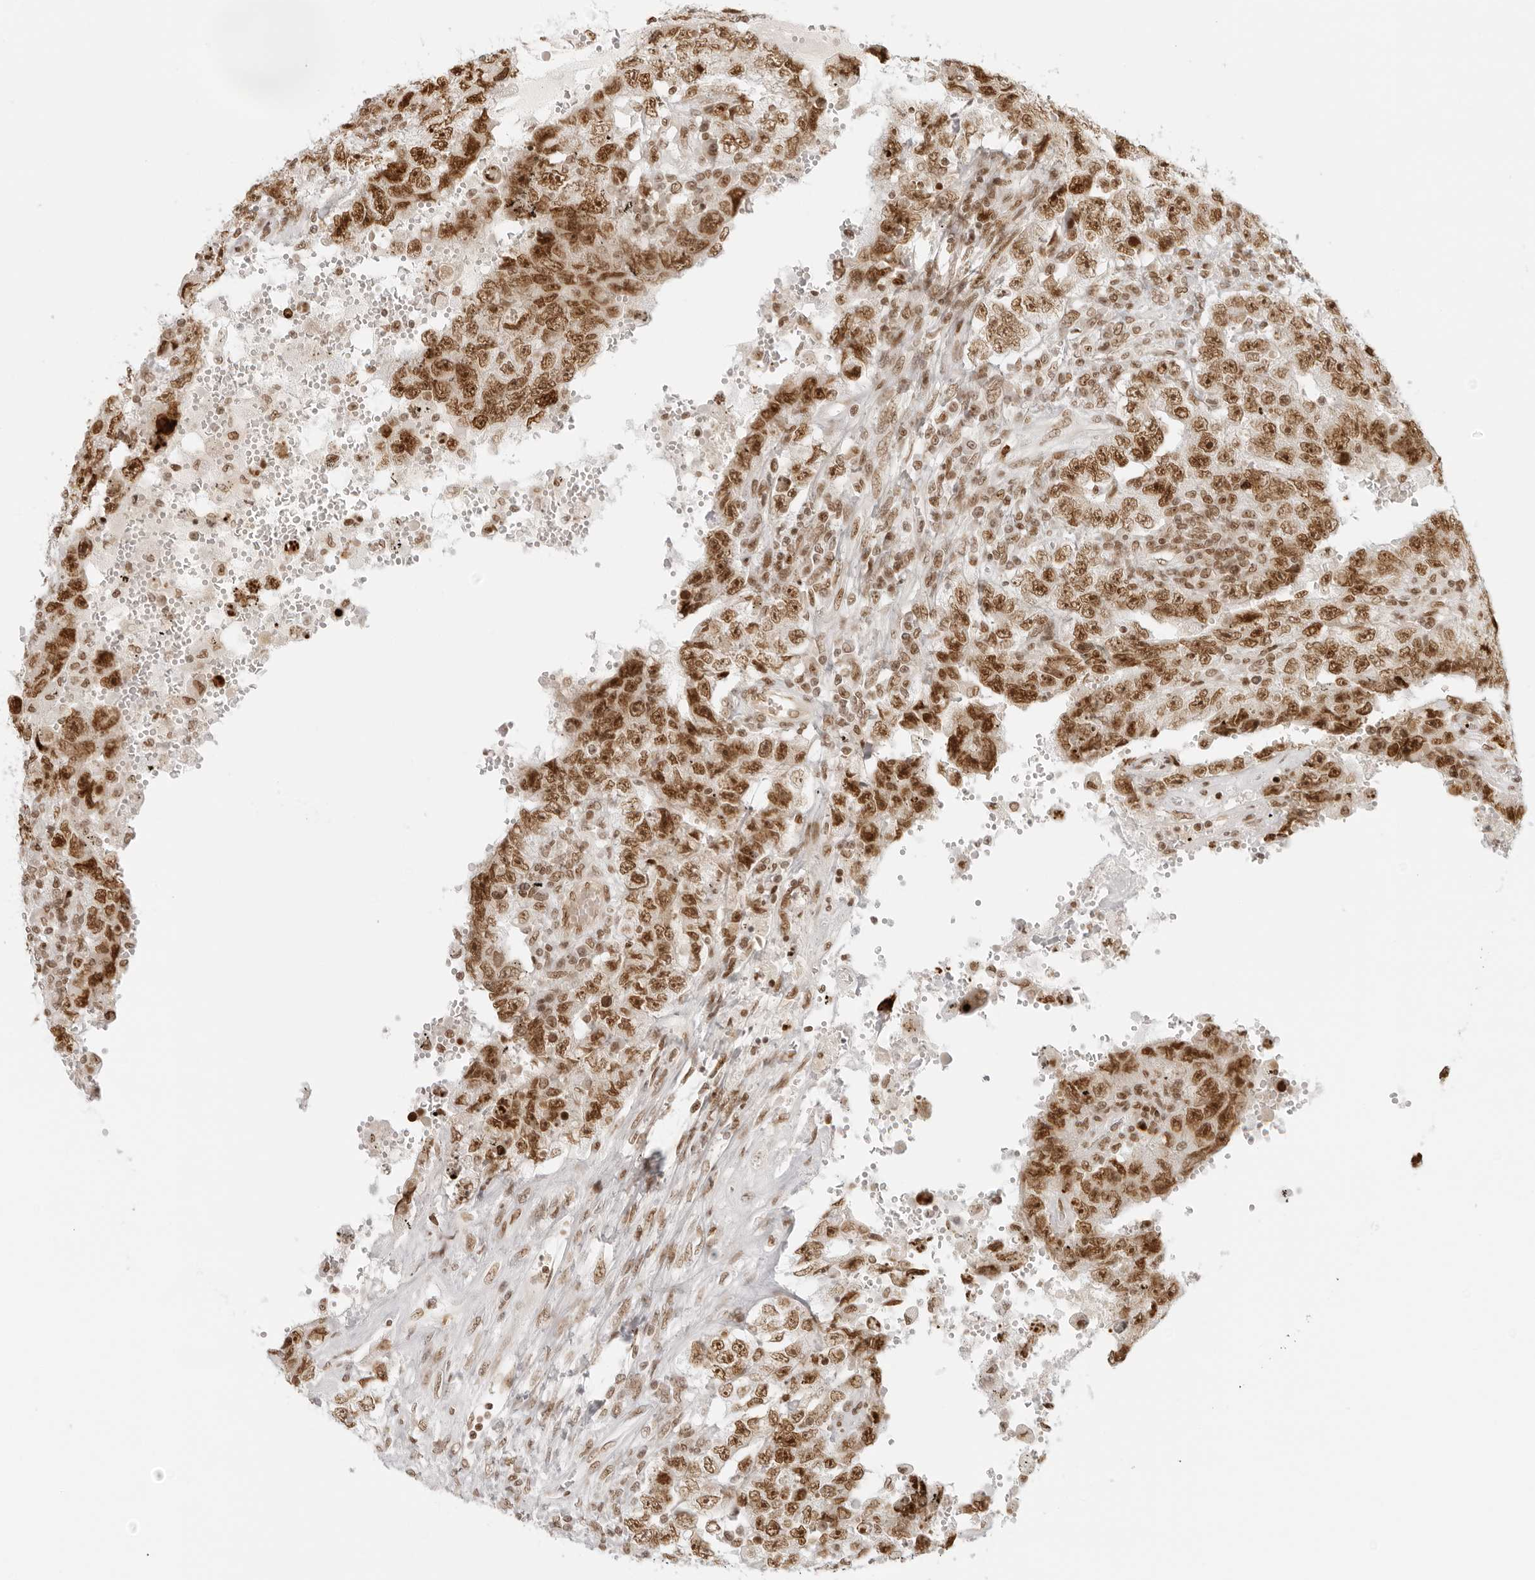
{"staining": {"intensity": "moderate", "quantity": ">75%", "location": "nuclear"}, "tissue": "testis cancer", "cell_type": "Tumor cells", "image_type": "cancer", "snomed": [{"axis": "morphology", "description": "Carcinoma, Embryonal, NOS"}, {"axis": "topography", "description": "Testis"}], "caption": "Protein expression analysis of testis embryonal carcinoma shows moderate nuclear positivity in approximately >75% of tumor cells.", "gene": "RCC1", "patient": {"sex": "male", "age": 26}}